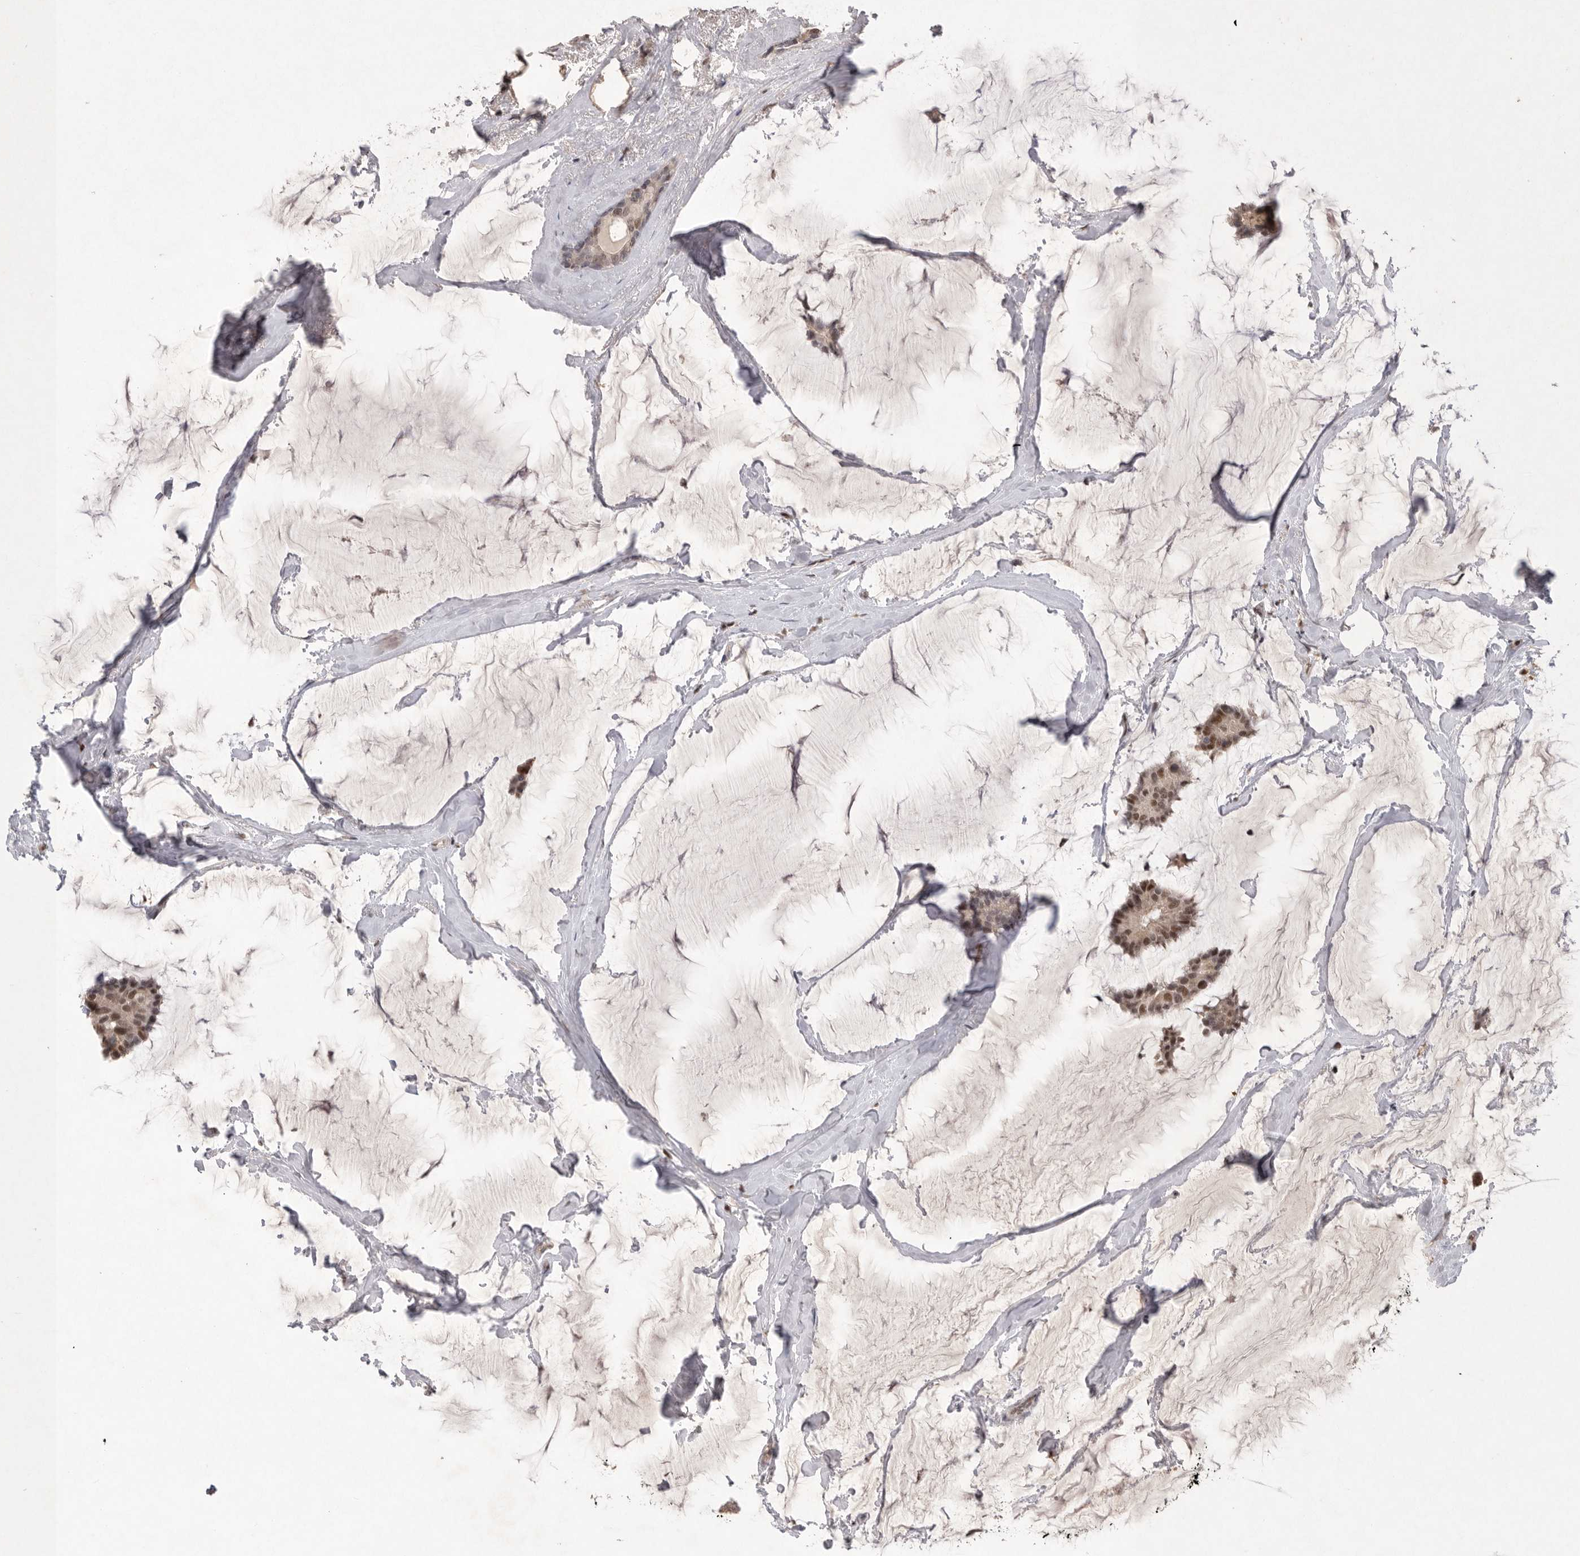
{"staining": {"intensity": "moderate", "quantity": ">75%", "location": "cytoplasmic/membranous,nuclear"}, "tissue": "breast cancer", "cell_type": "Tumor cells", "image_type": "cancer", "snomed": [{"axis": "morphology", "description": "Duct carcinoma"}, {"axis": "topography", "description": "Breast"}], "caption": "Intraductal carcinoma (breast) was stained to show a protein in brown. There is medium levels of moderate cytoplasmic/membranous and nuclear staining in approximately >75% of tumor cells.", "gene": "HUS1", "patient": {"sex": "female", "age": 93}}